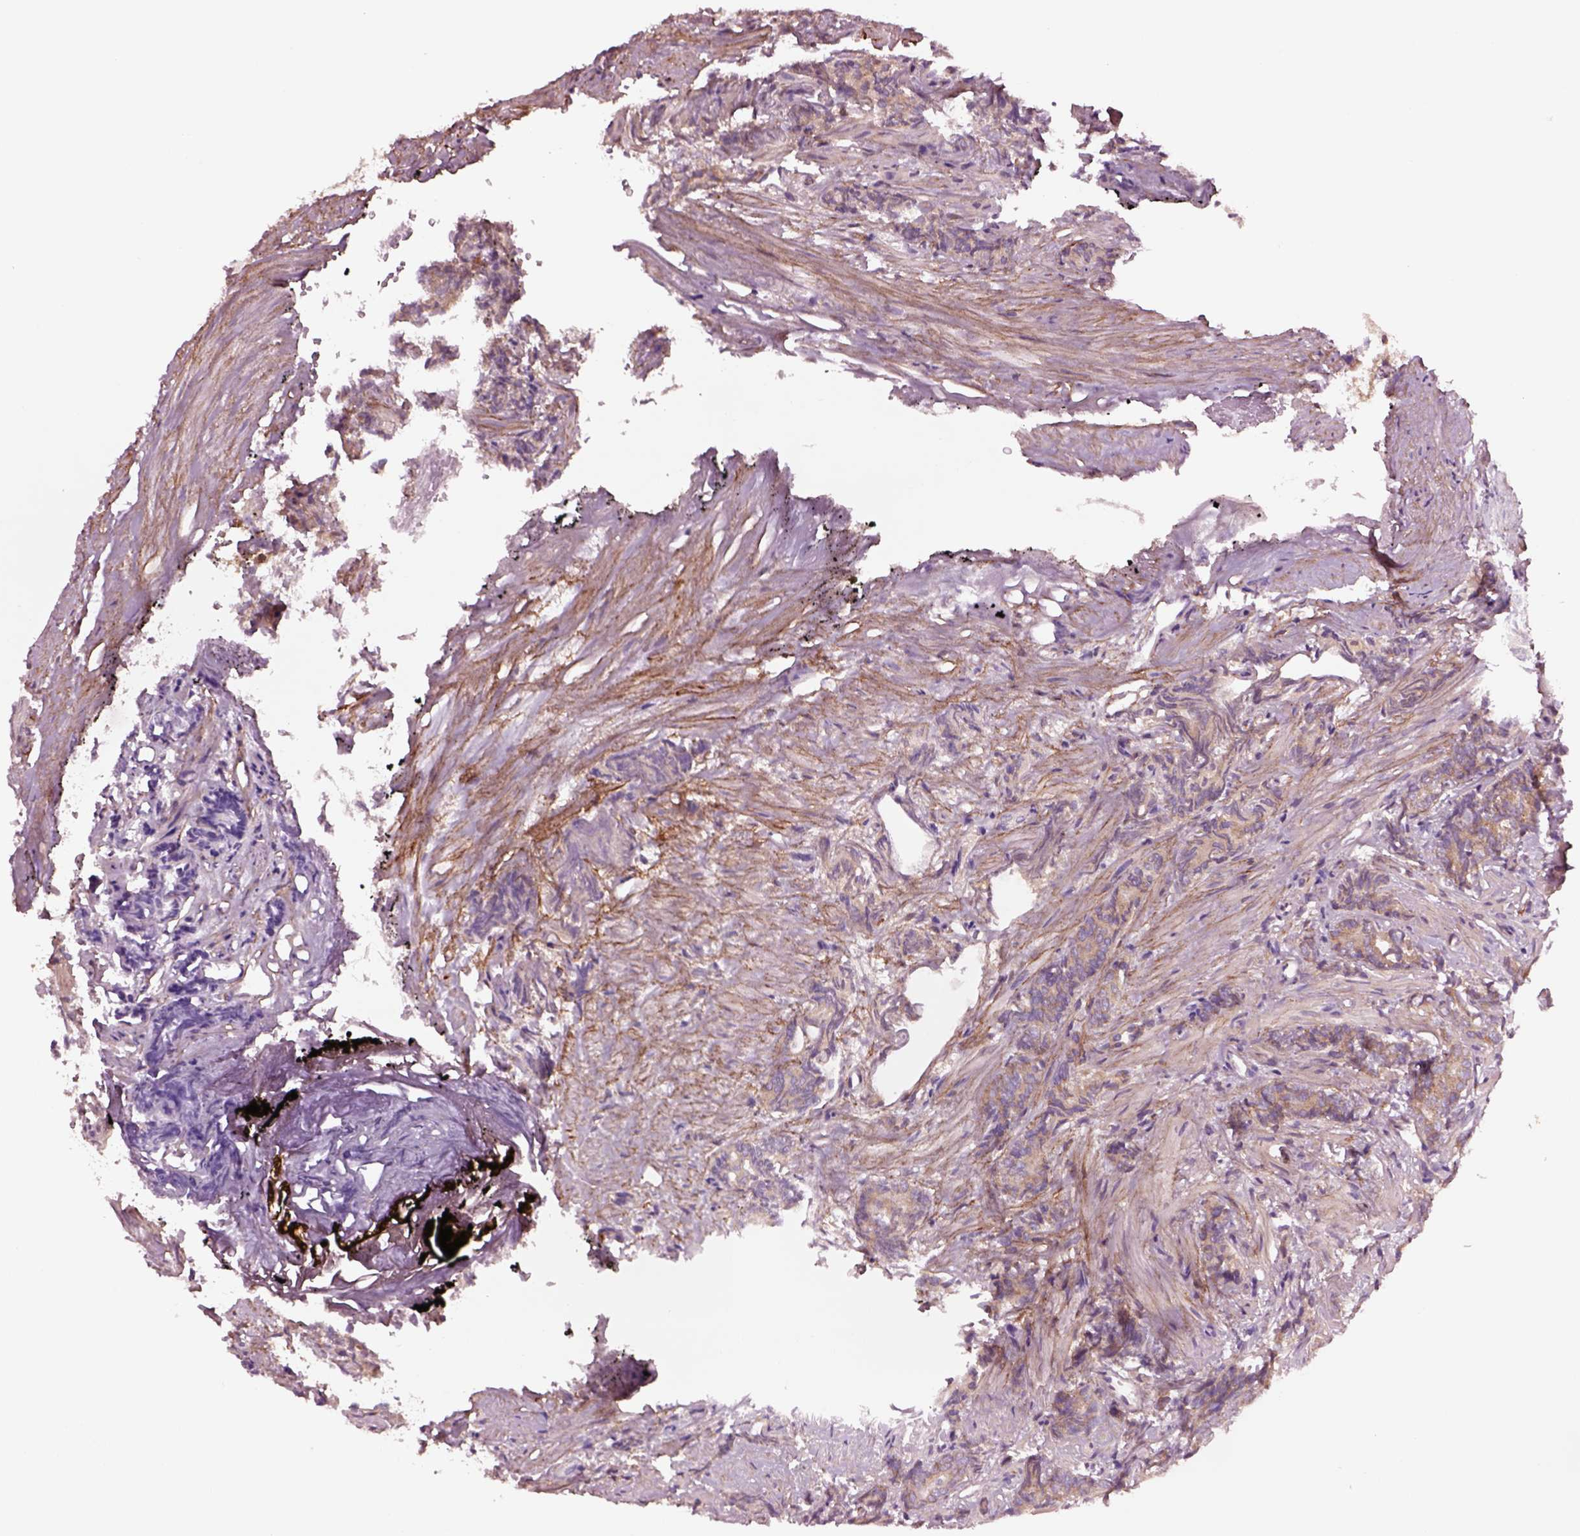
{"staining": {"intensity": "moderate", "quantity": ">75%", "location": "cytoplasmic/membranous"}, "tissue": "prostate cancer", "cell_type": "Tumor cells", "image_type": "cancer", "snomed": [{"axis": "morphology", "description": "Adenocarcinoma, High grade"}, {"axis": "topography", "description": "Prostate"}], "caption": "High-grade adenocarcinoma (prostate) stained with immunohistochemistry displays moderate cytoplasmic/membranous staining in about >75% of tumor cells. The staining was performed using DAB (3,3'-diaminobenzidine) to visualize the protein expression in brown, while the nuclei were stained in blue with hematoxylin (Magnification: 20x).", "gene": "SEC23A", "patient": {"sex": "male", "age": 84}}